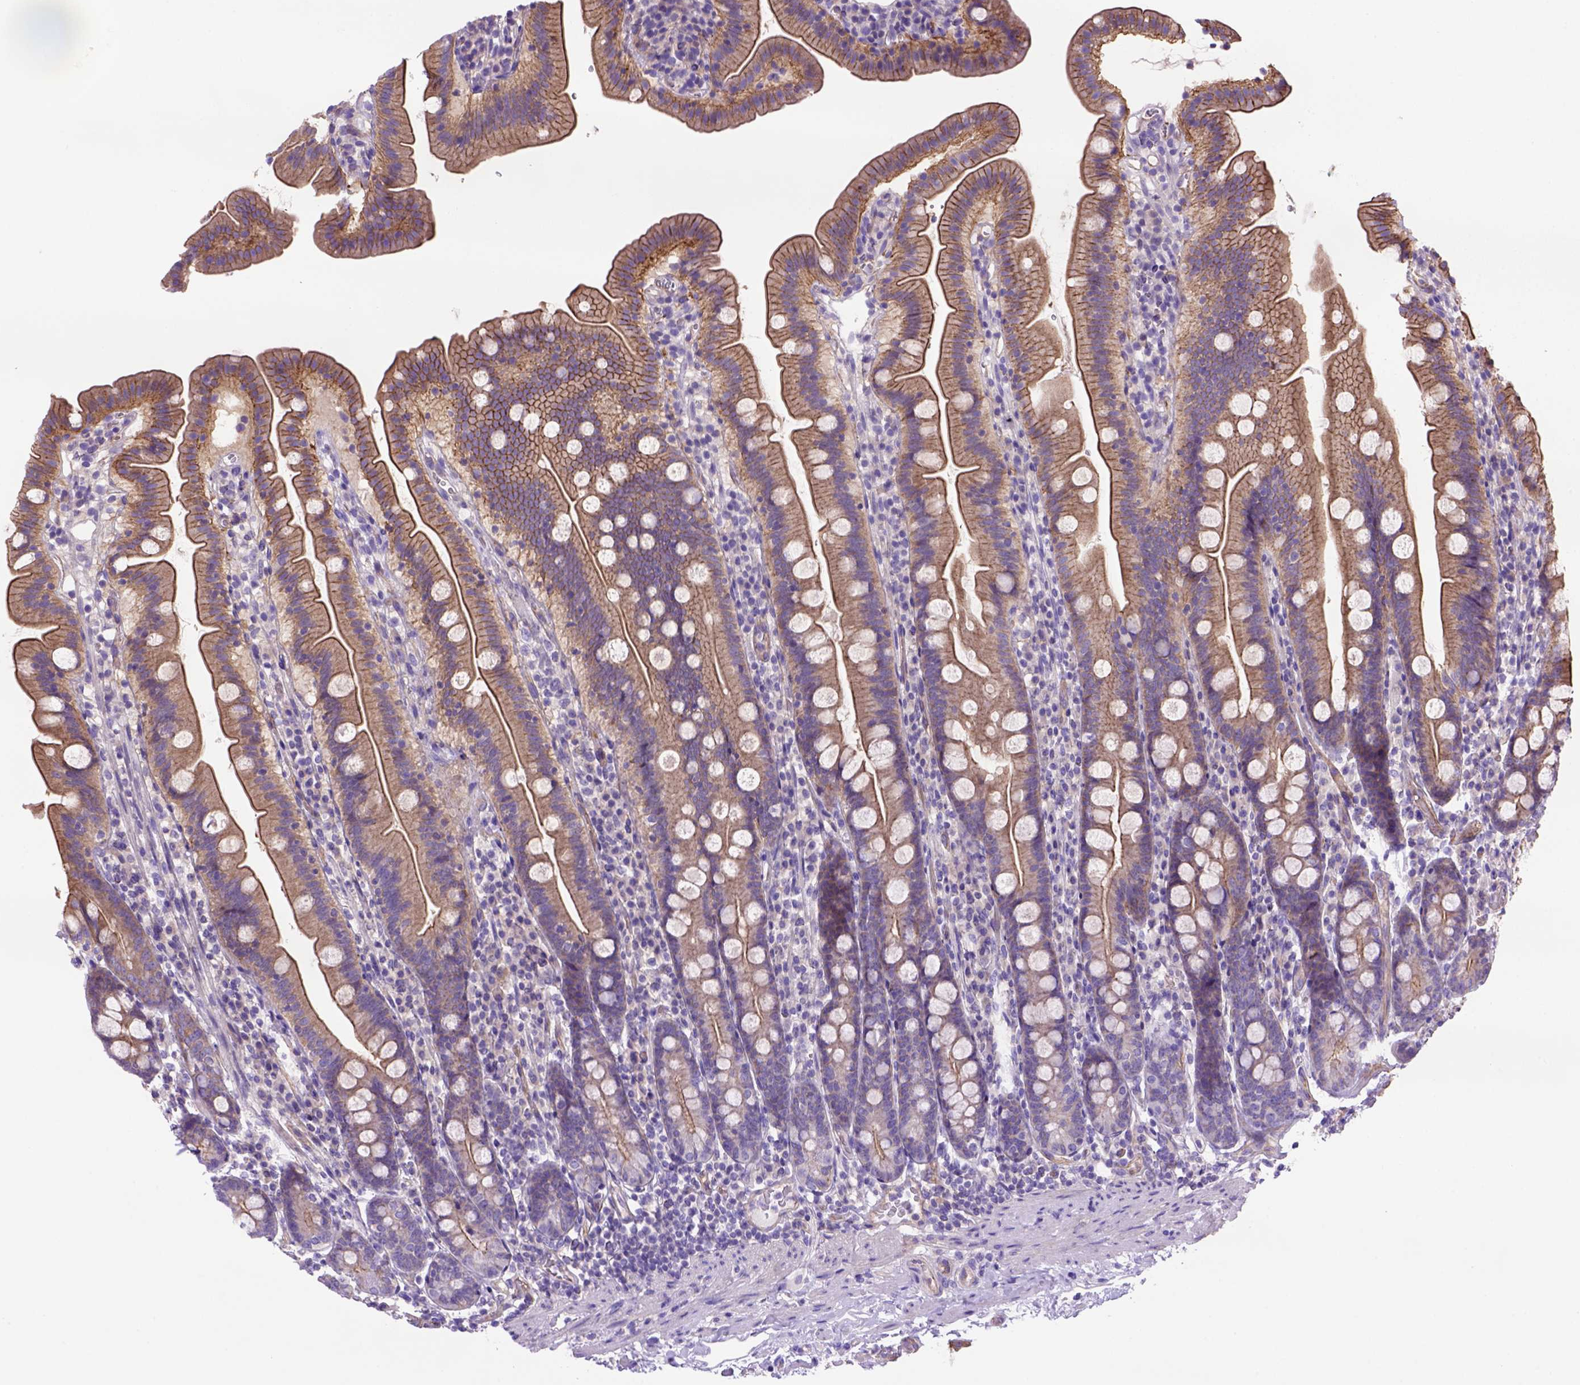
{"staining": {"intensity": "strong", "quantity": ">75%", "location": "cytoplasmic/membranous"}, "tissue": "duodenum", "cell_type": "Glandular cells", "image_type": "normal", "snomed": [{"axis": "morphology", "description": "Normal tissue, NOS"}, {"axis": "topography", "description": "Duodenum"}], "caption": "Strong cytoplasmic/membranous protein expression is seen in approximately >75% of glandular cells in duodenum.", "gene": "PEX12", "patient": {"sex": "female", "age": 67}}